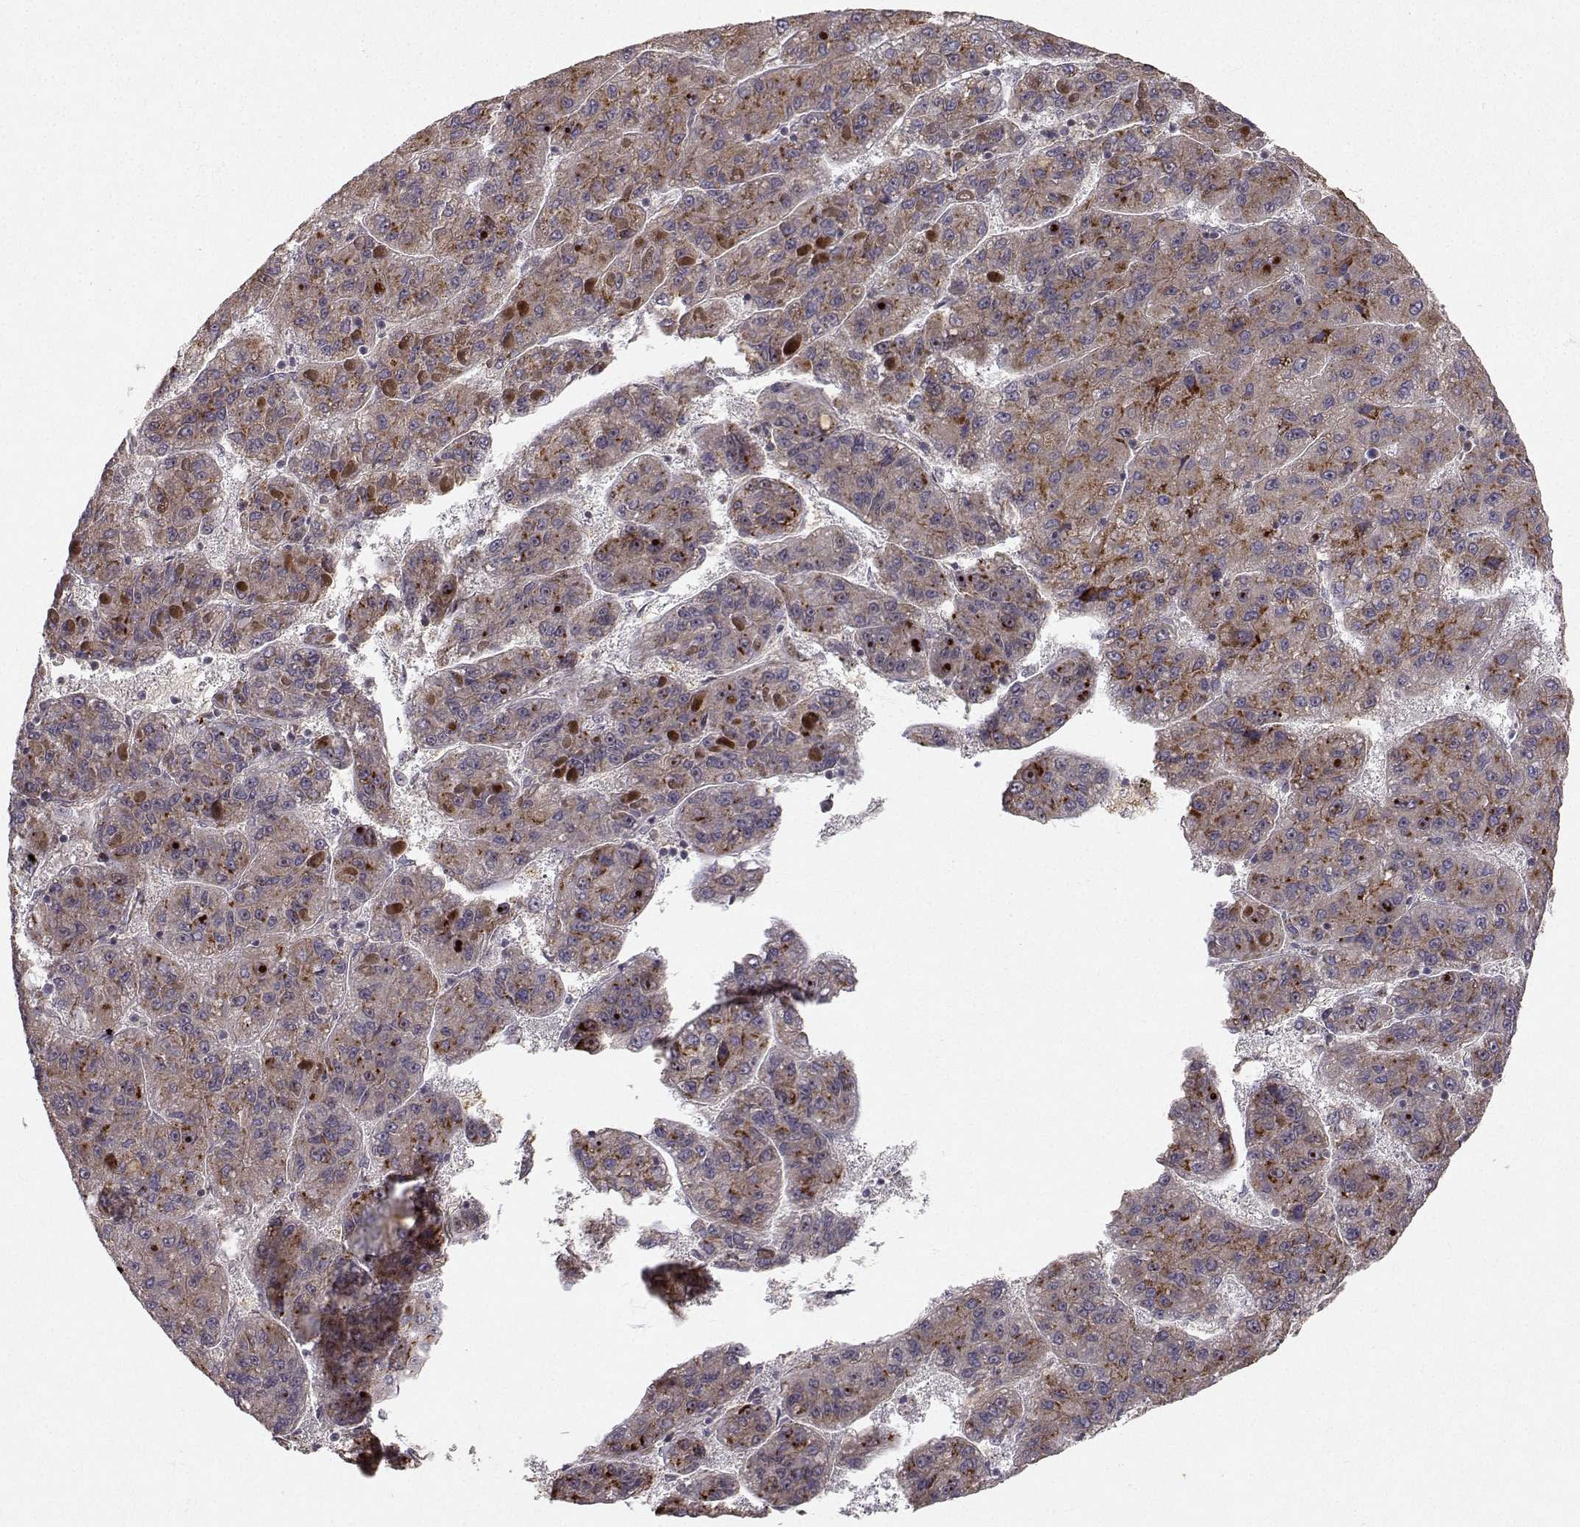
{"staining": {"intensity": "moderate", "quantity": "<25%", "location": "cytoplasmic/membranous"}, "tissue": "liver cancer", "cell_type": "Tumor cells", "image_type": "cancer", "snomed": [{"axis": "morphology", "description": "Carcinoma, Hepatocellular, NOS"}, {"axis": "topography", "description": "Liver"}], "caption": "Protein staining demonstrates moderate cytoplasmic/membranous staining in approximately <25% of tumor cells in liver hepatocellular carcinoma.", "gene": "APC", "patient": {"sex": "female", "age": 82}}